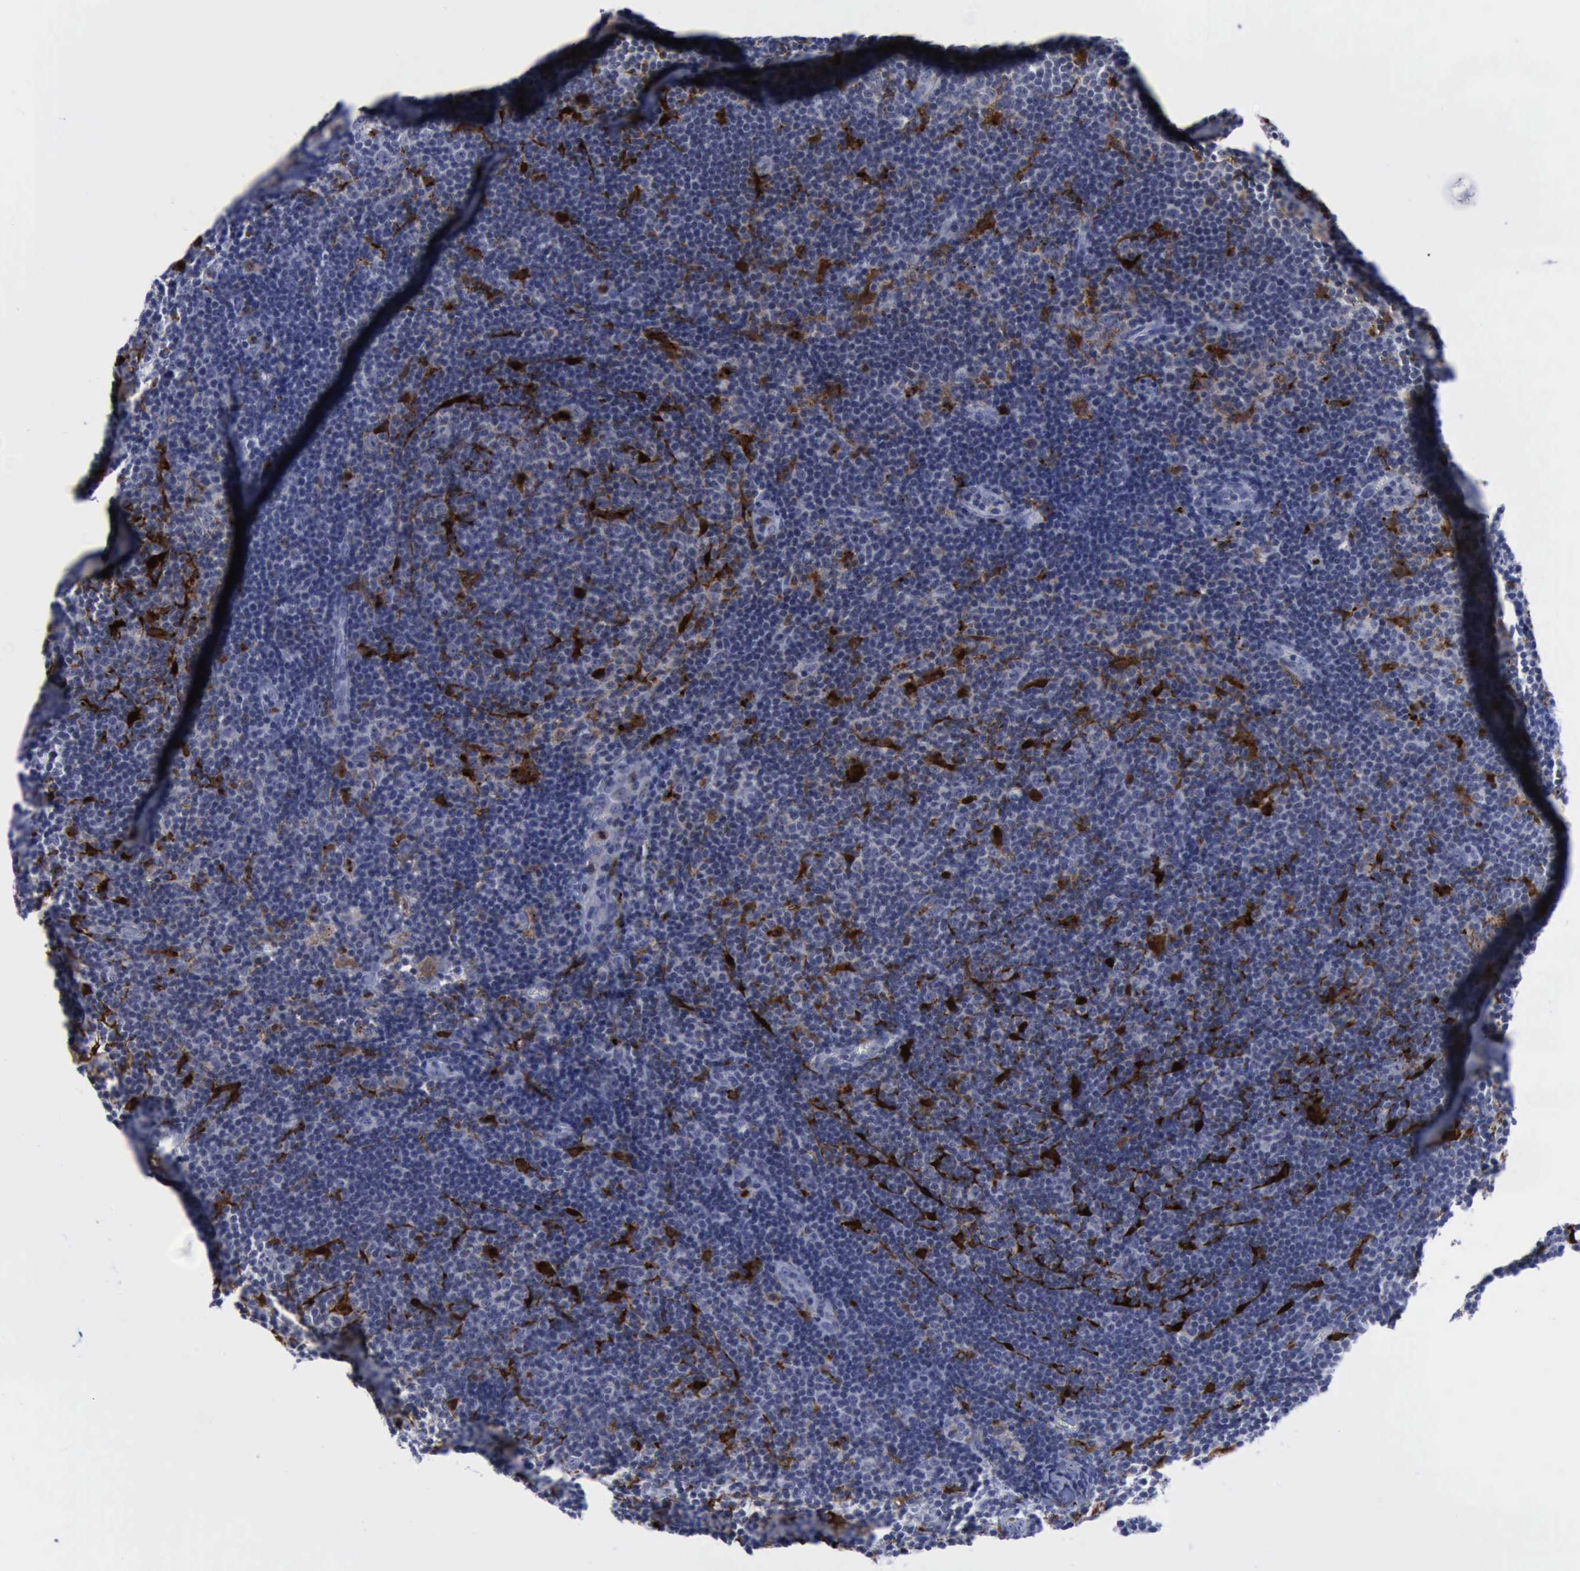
{"staining": {"intensity": "negative", "quantity": "none", "location": "none"}, "tissue": "lymphoma", "cell_type": "Tumor cells", "image_type": "cancer", "snomed": [{"axis": "morphology", "description": "Malignant lymphoma, non-Hodgkin's type, Low grade"}, {"axis": "topography", "description": "Lymph node"}], "caption": "Tumor cells are negative for protein expression in human lymphoma. (DAB immunohistochemistry, high magnification).", "gene": "CSTA", "patient": {"sex": "male", "age": 49}}